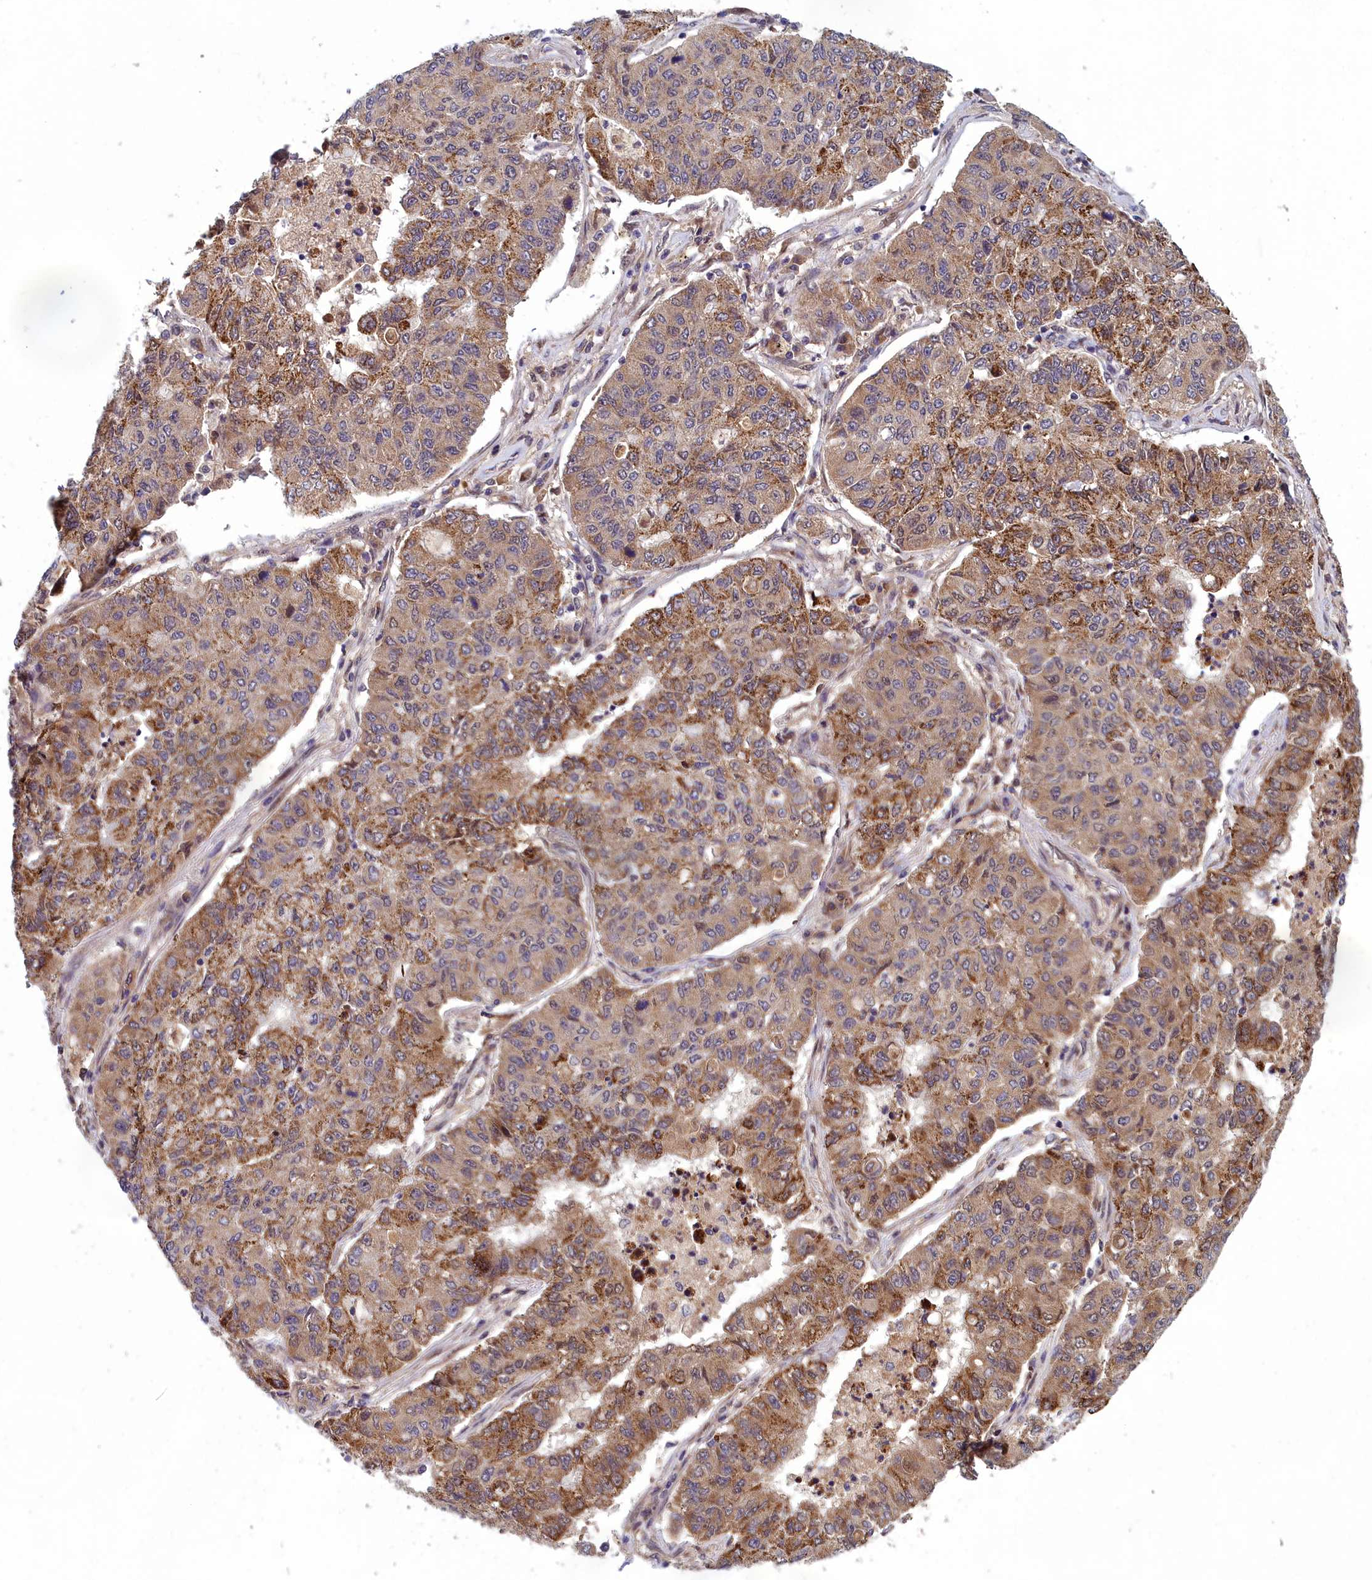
{"staining": {"intensity": "moderate", "quantity": ">75%", "location": "cytoplasmic/membranous"}, "tissue": "lung cancer", "cell_type": "Tumor cells", "image_type": "cancer", "snomed": [{"axis": "morphology", "description": "Squamous cell carcinoma, NOS"}, {"axis": "topography", "description": "Lung"}], "caption": "Lung cancer (squamous cell carcinoma) stained with a brown dye demonstrates moderate cytoplasmic/membranous positive staining in approximately >75% of tumor cells.", "gene": "CCDC15", "patient": {"sex": "male", "age": 74}}